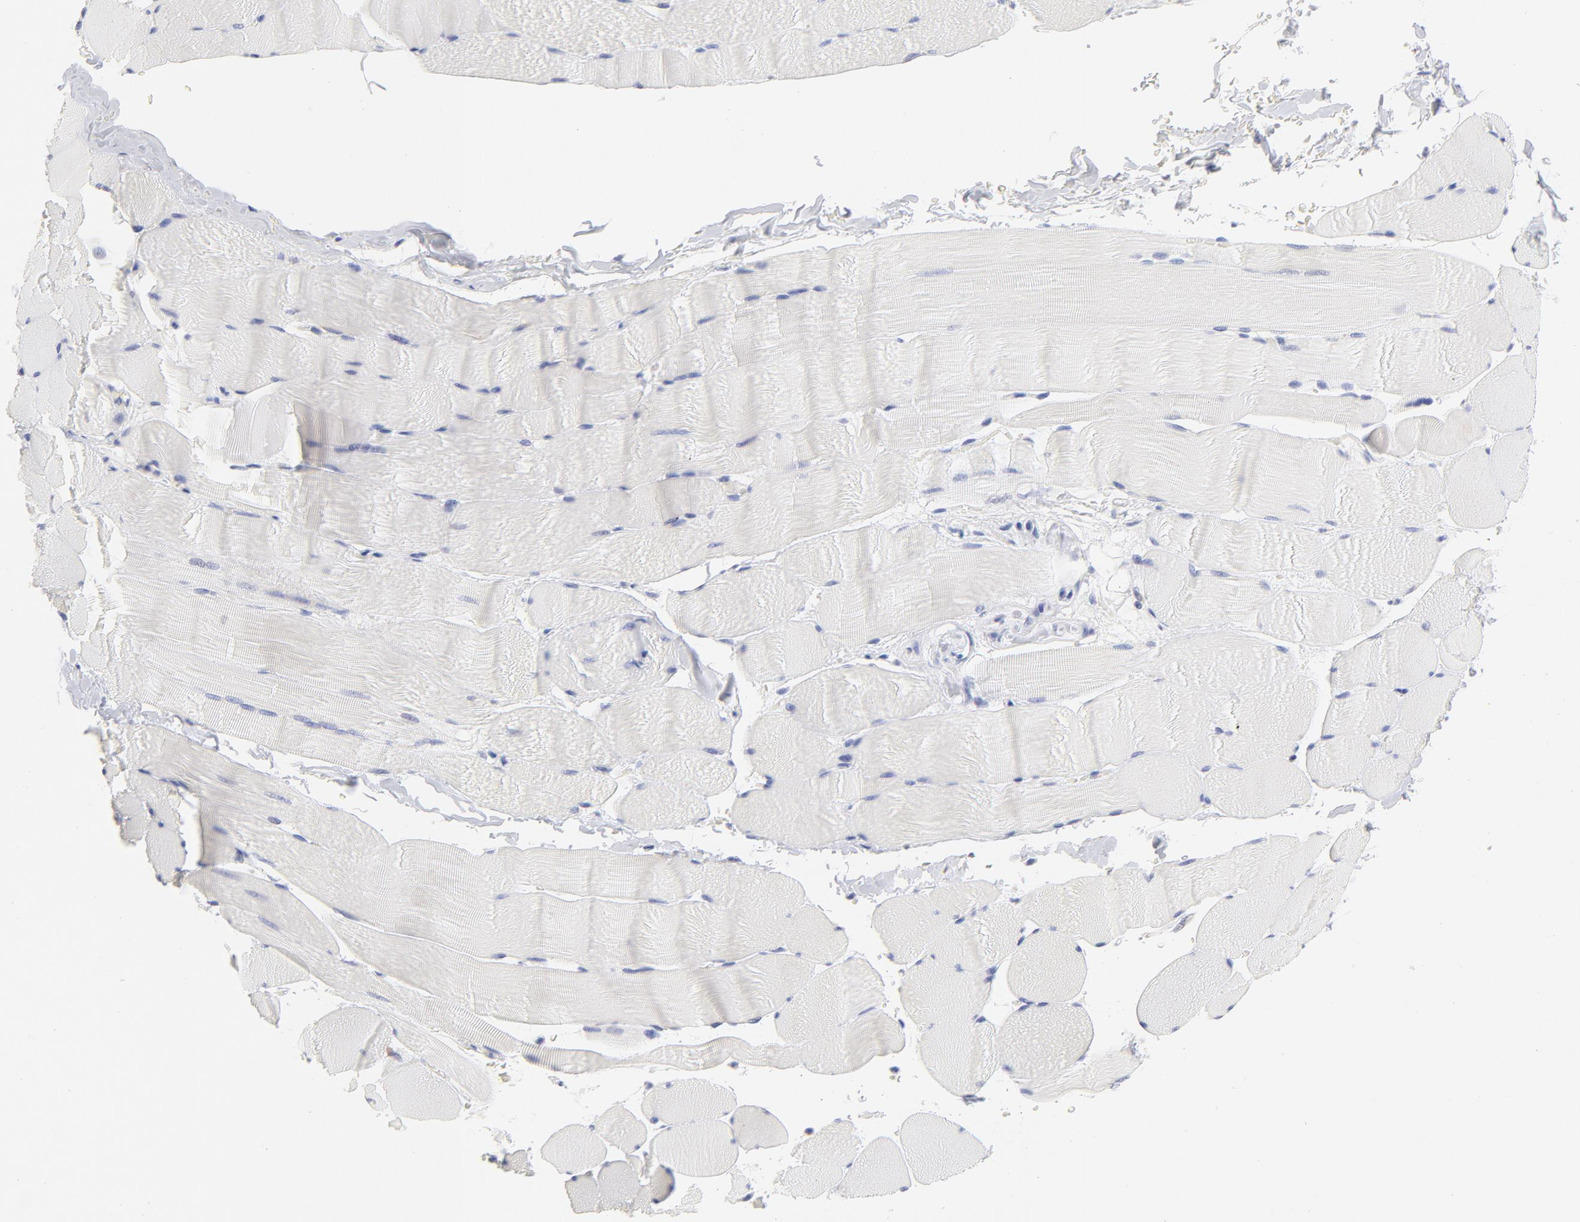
{"staining": {"intensity": "negative", "quantity": "none", "location": "none"}, "tissue": "skeletal muscle", "cell_type": "Myocytes", "image_type": "normal", "snomed": [{"axis": "morphology", "description": "Normal tissue, NOS"}, {"axis": "topography", "description": "Skeletal muscle"}], "caption": "The histopathology image reveals no staining of myocytes in normal skeletal muscle.", "gene": "TST", "patient": {"sex": "male", "age": 62}}